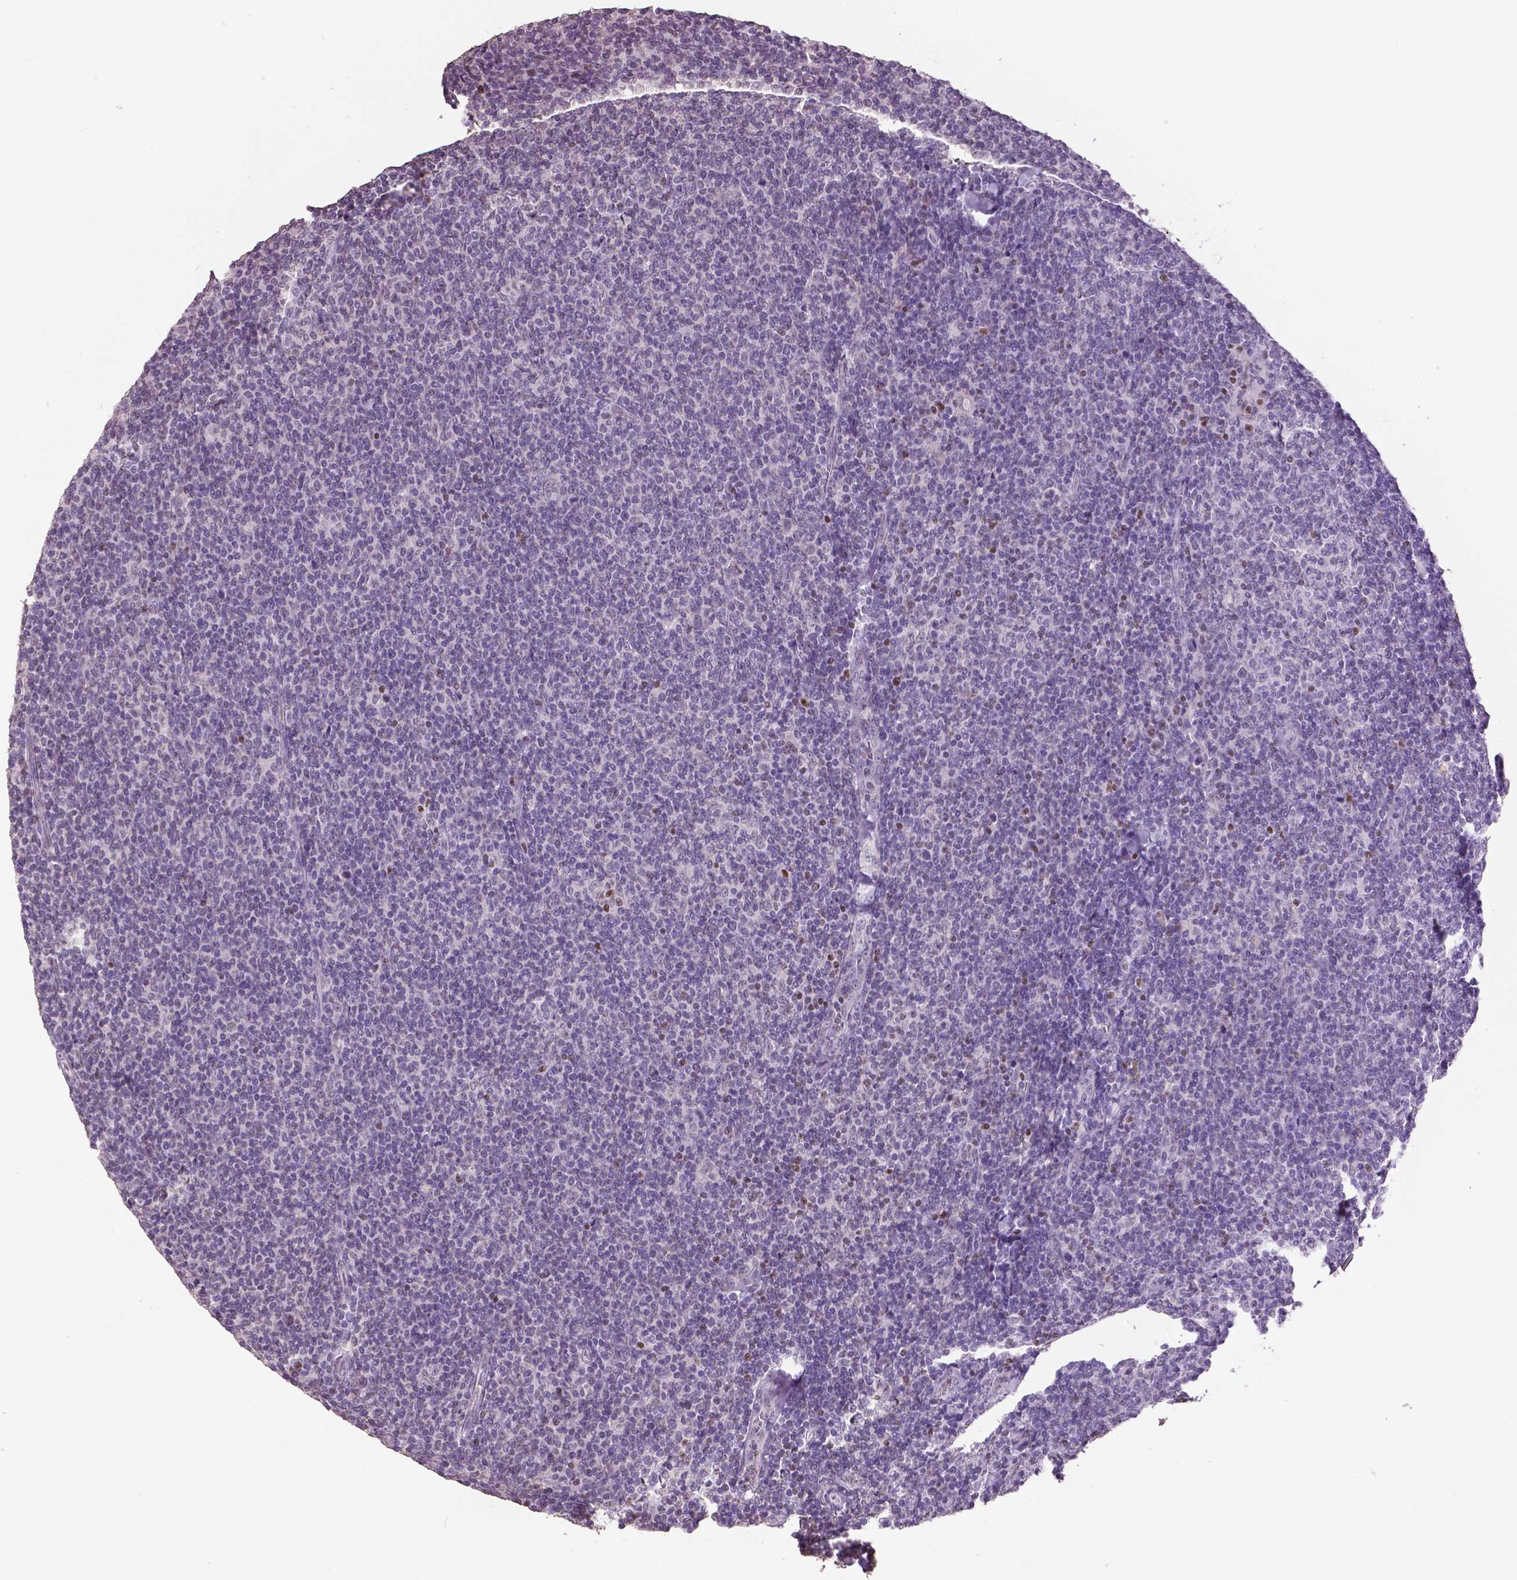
{"staining": {"intensity": "negative", "quantity": "none", "location": "none"}, "tissue": "lymphoma", "cell_type": "Tumor cells", "image_type": "cancer", "snomed": [{"axis": "morphology", "description": "Malignant lymphoma, non-Hodgkin's type, Low grade"}, {"axis": "topography", "description": "Lymph node"}], "caption": "Tumor cells are negative for protein expression in human lymphoma.", "gene": "RUNX3", "patient": {"sex": "male", "age": 52}}